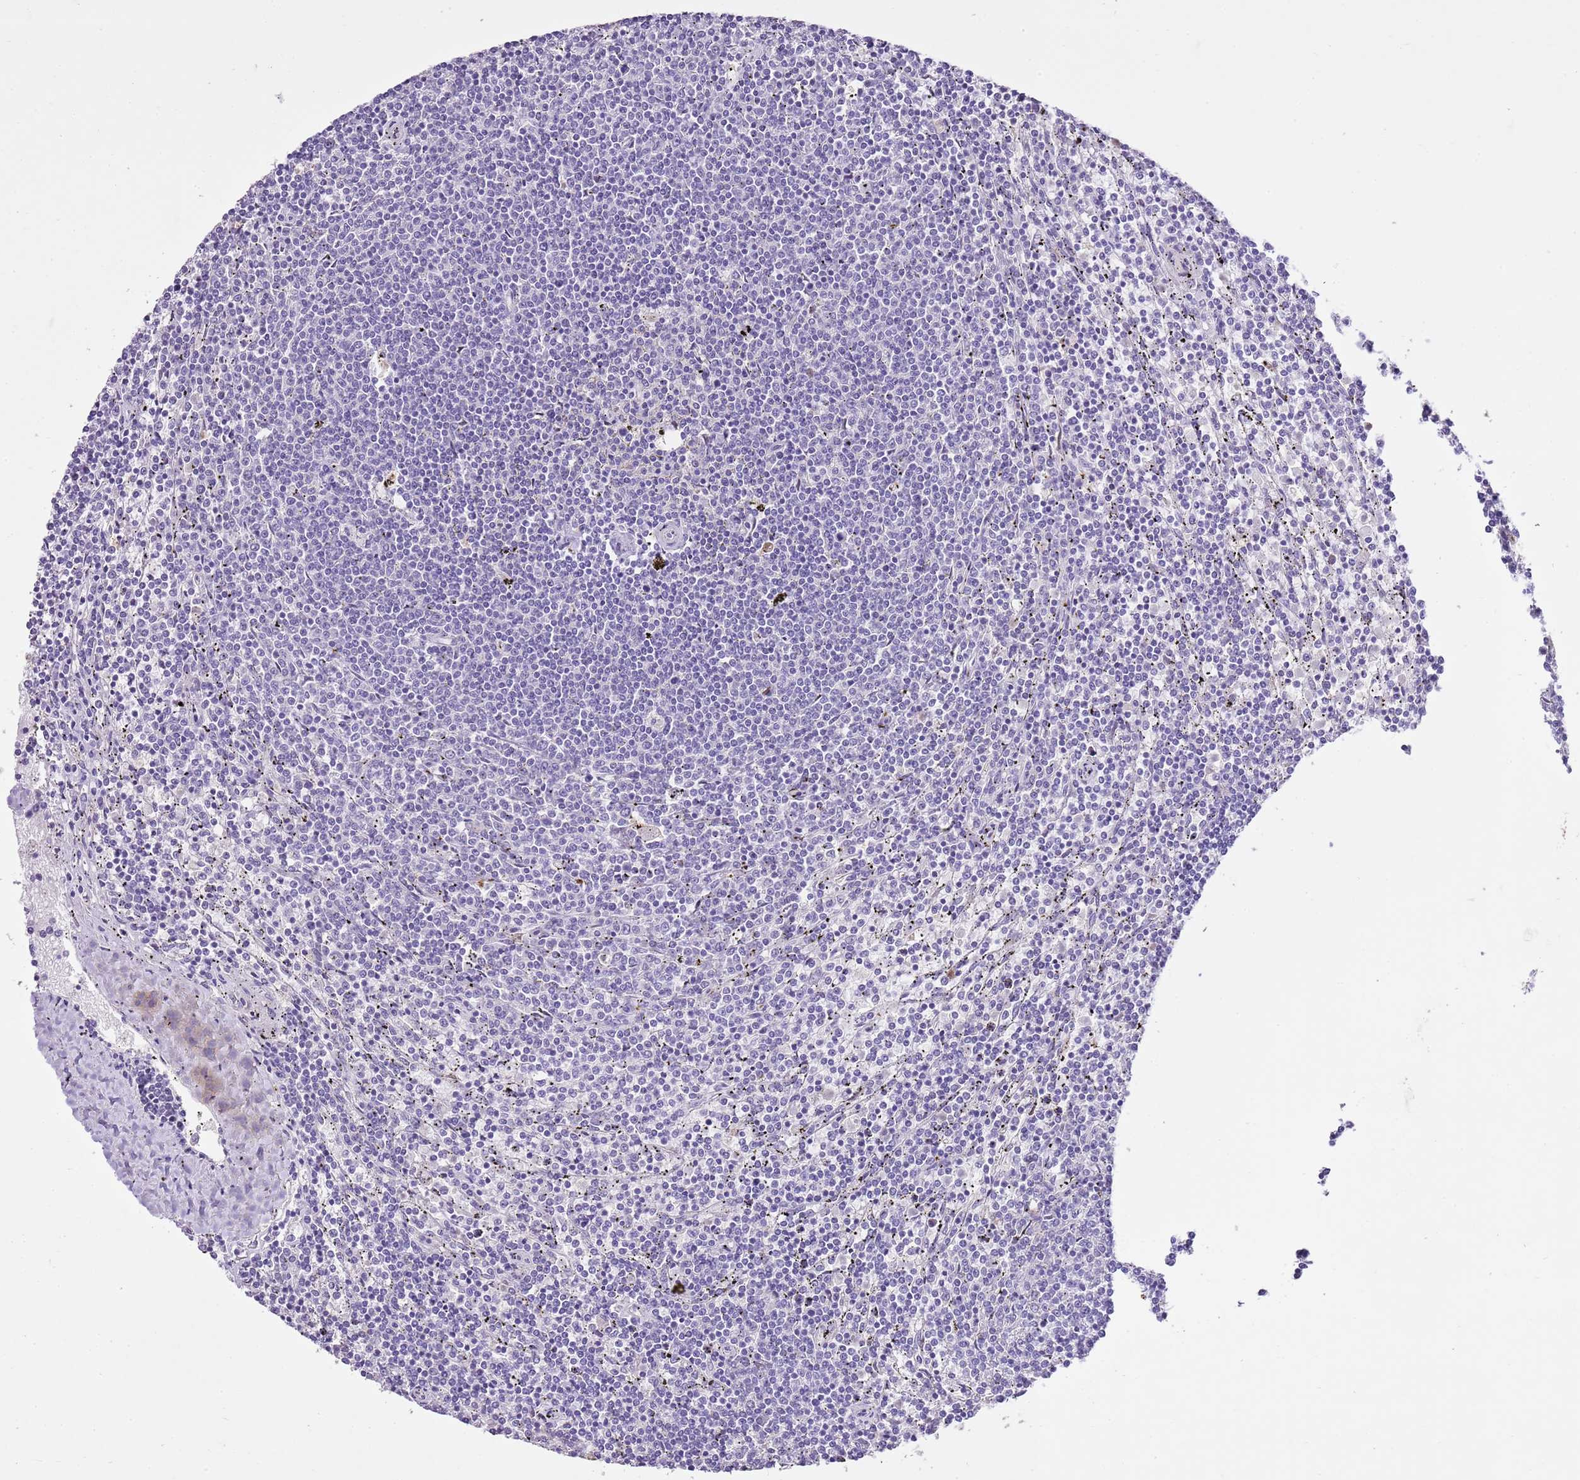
{"staining": {"intensity": "negative", "quantity": "none", "location": "none"}, "tissue": "lymphoma", "cell_type": "Tumor cells", "image_type": "cancer", "snomed": [{"axis": "morphology", "description": "Malignant lymphoma, non-Hodgkin's type, Low grade"}, {"axis": "topography", "description": "Spleen"}], "caption": "Tumor cells are negative for protein expression in human lymphoma. Nuclei are stained in blue.", "gene": "XPO7", "patient": {"sex": "female", "age": 50}}